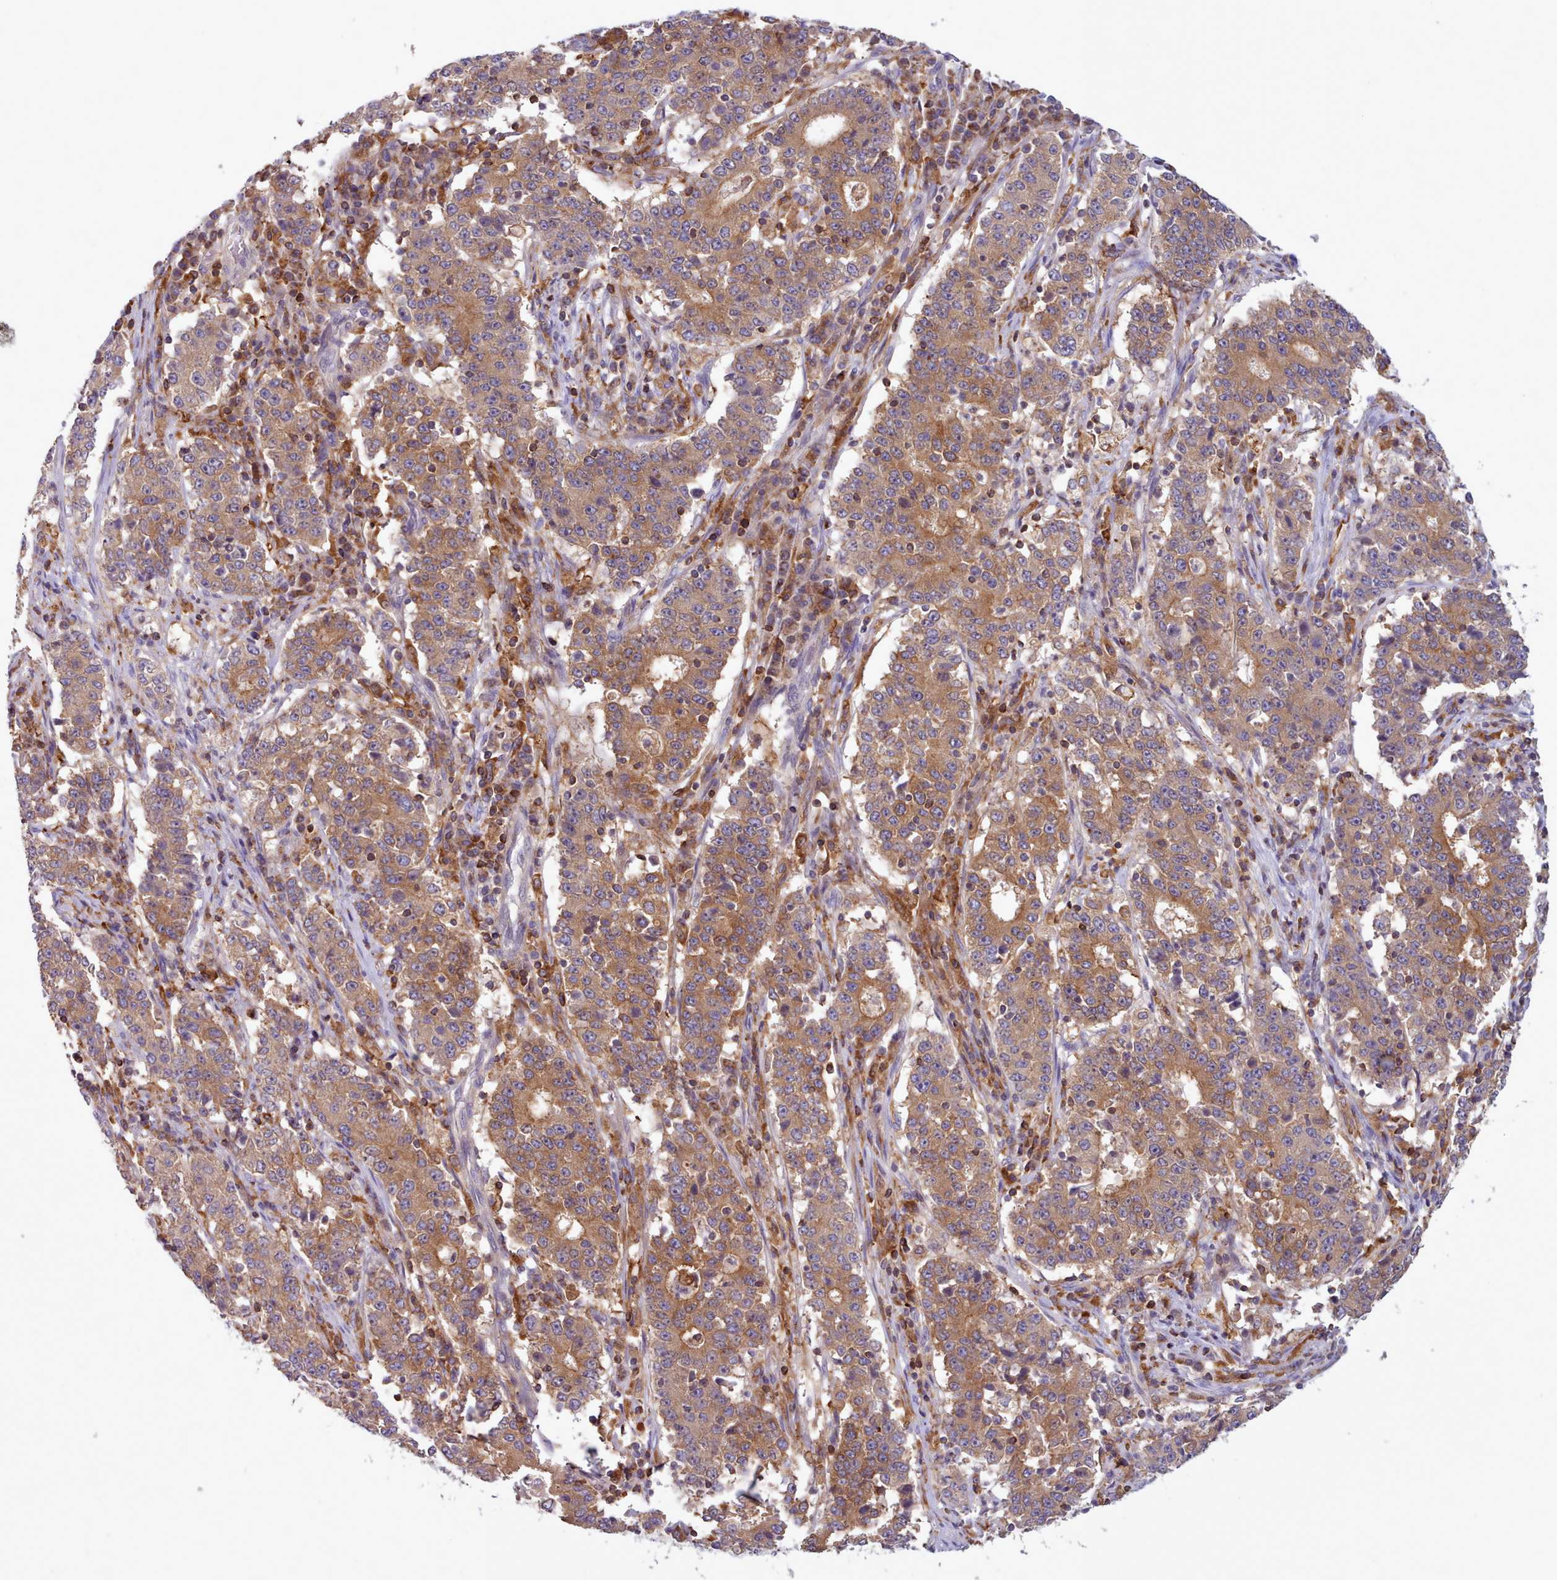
{"staining": {"intensity": "moderate", "quantity": ">75%", "location": "cytoplasmic/membranous"}, "tissue": "stomach cancer", "cell_type": "Tumor cells", "image_type": "cancer", "snomed": [{"axis": "morphology", "description": "Adenocarcinoma, NOS"}, {"axis": "topography", "description": "Stomach"}], "caption": "Human stomach cancer (adenocarcinoma) stained with a protein marker demonstrates moderate staining in tumor cells.", "gene": "CRYBG1", "patient": {"sex": "male", "age": 59}}